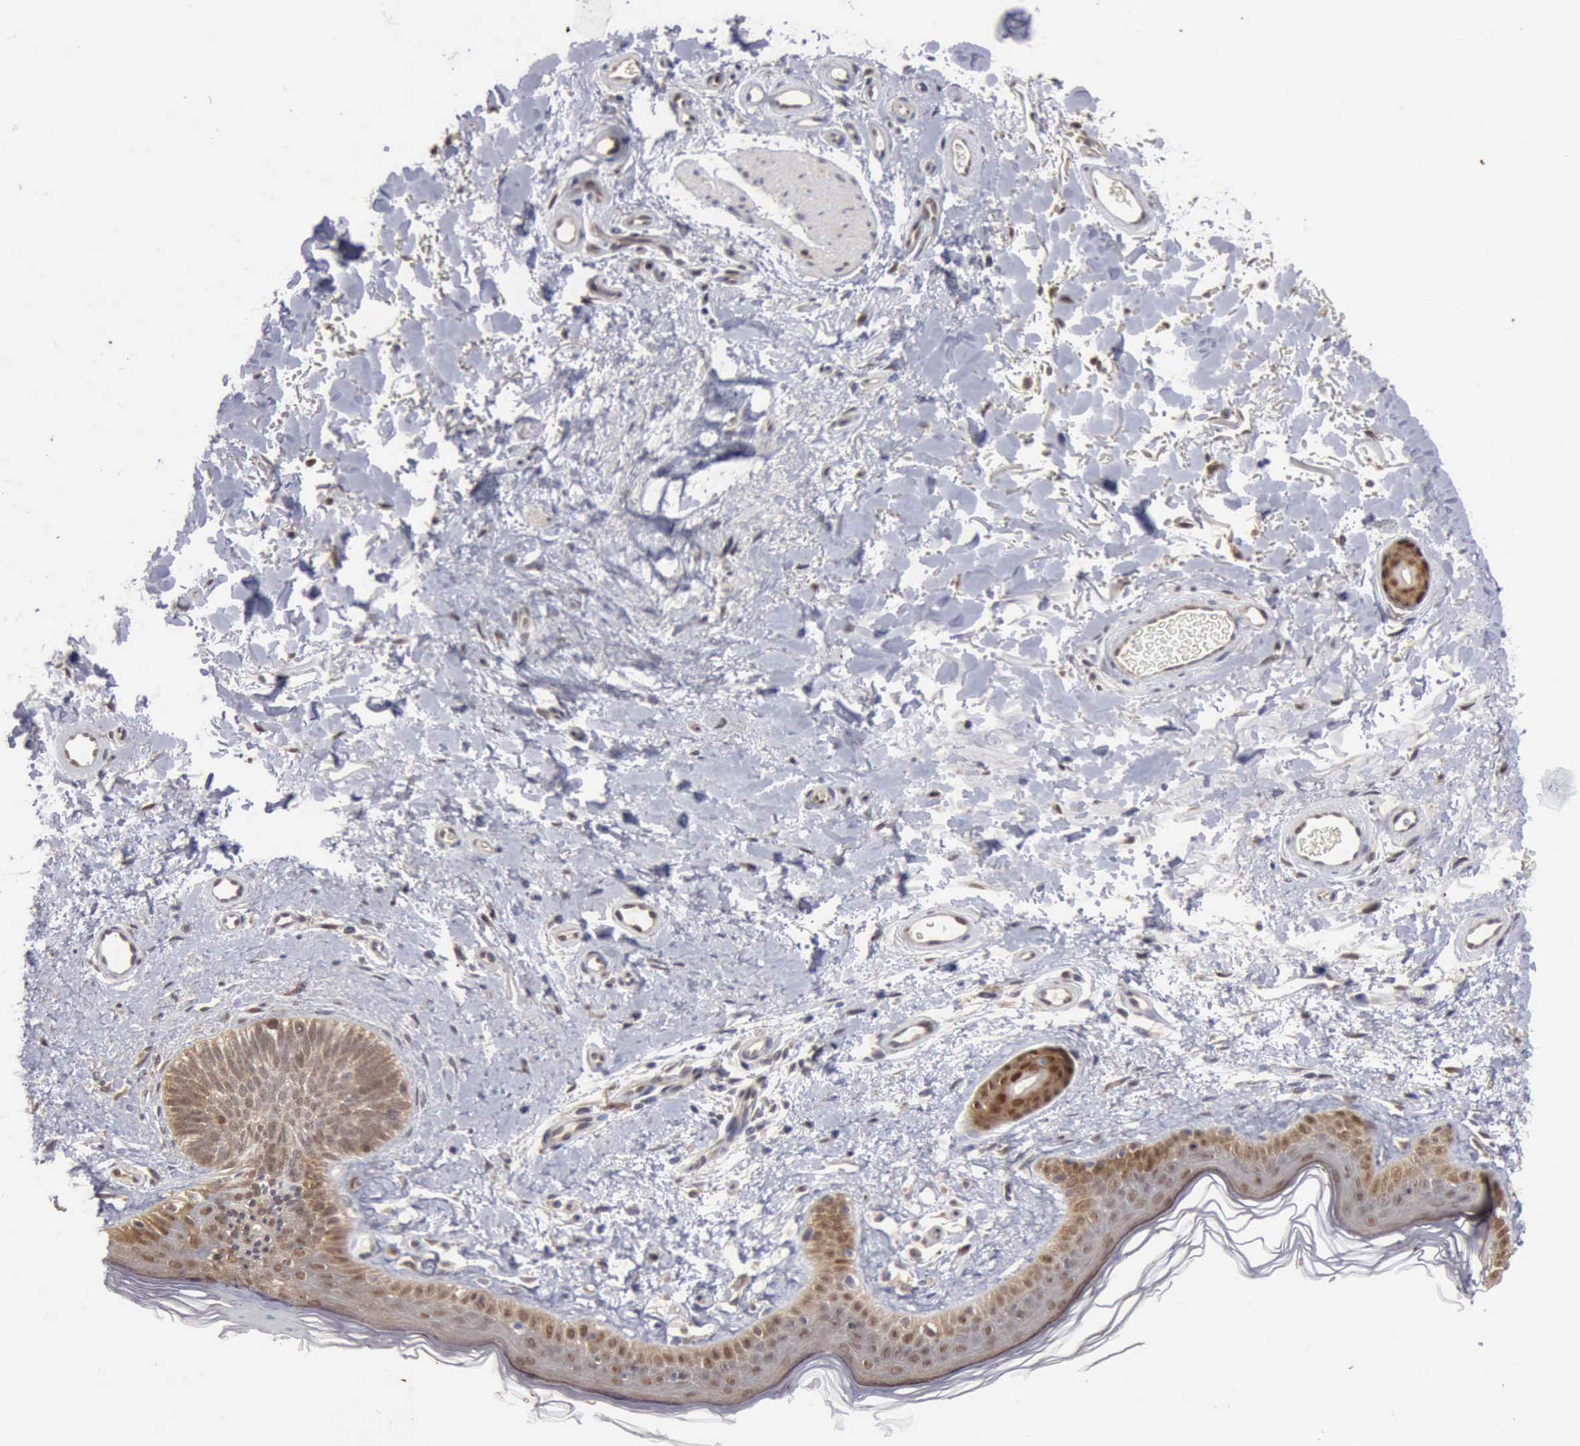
{"staining": {"intensity": "weak", "quantity": "25%-75%", "location": "cytoplasmic/membranous,nuclear"}, "tissue": "skin", "cell_type": "Fibroblasts", "image_type": "normal", "snomed": [{"axis": "morphology", "description": "Normal tissue, NOS"}, {"axis": "topography", "description": "Skin"}], "caption": "A brown stain shows weak cytoplasmic/membranous,nuclear positivity of a protein in fibroblasts of unremarkable skin.", "gene": "PTGR2", "patient": {"sex": "male", "age": 63}}